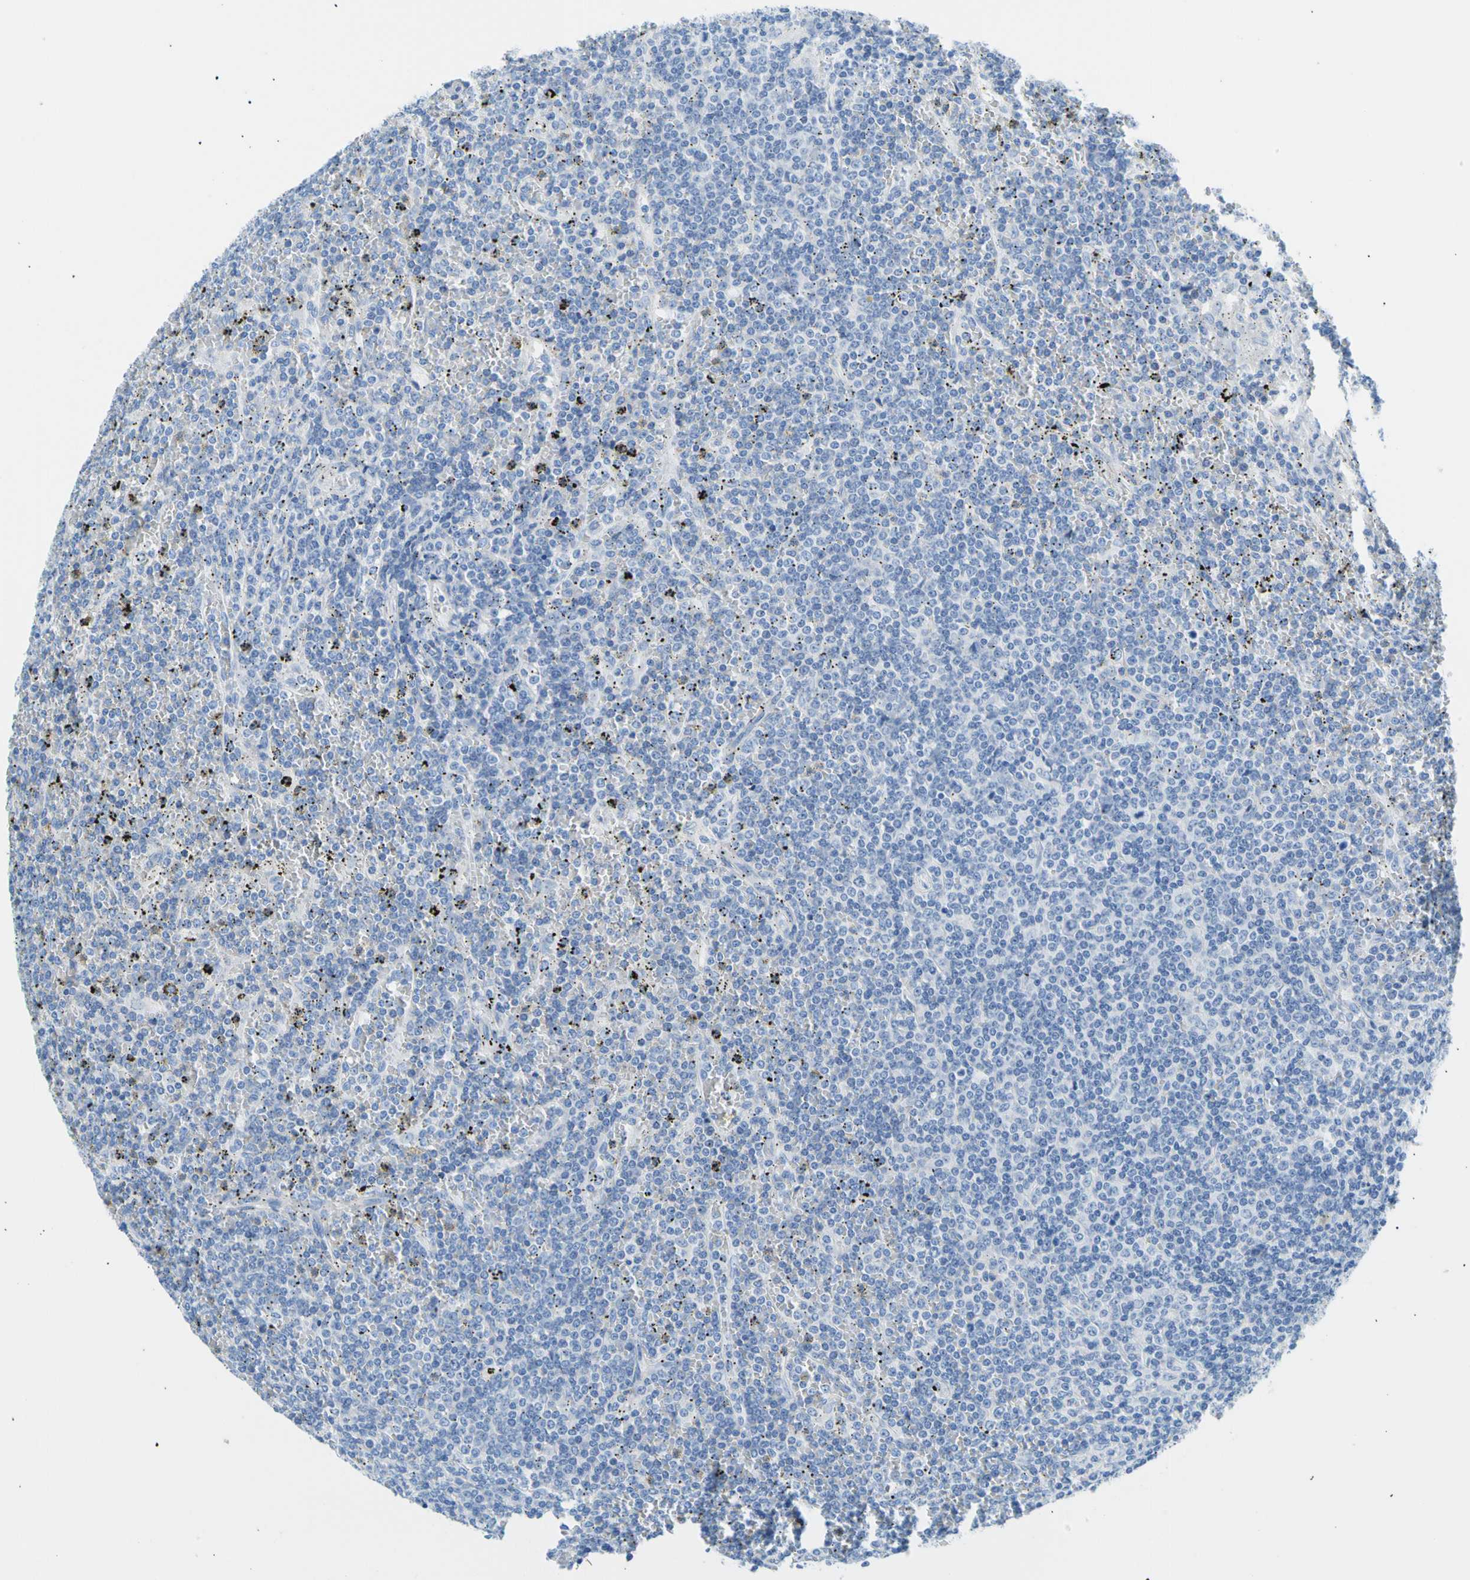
{"staining": {"intensity": "negative", "quantity": "none", "location": "none"}, "tissue": "lymphoma", "cell_type": "Tumor cells", "image_type": "cancer", "snomed": [{"axis": "morphology", "description": "Malignant lymphoma, non-Hodgkin's type, Low grade"}, {"axis": "topography", "description": "Spleen"}], "caption": "A micrograph of lymphoma stained for a protein displays no brown staining in tumor cells.", "gene": "CEL", "patient": {"sex": "female", "age": 19}}